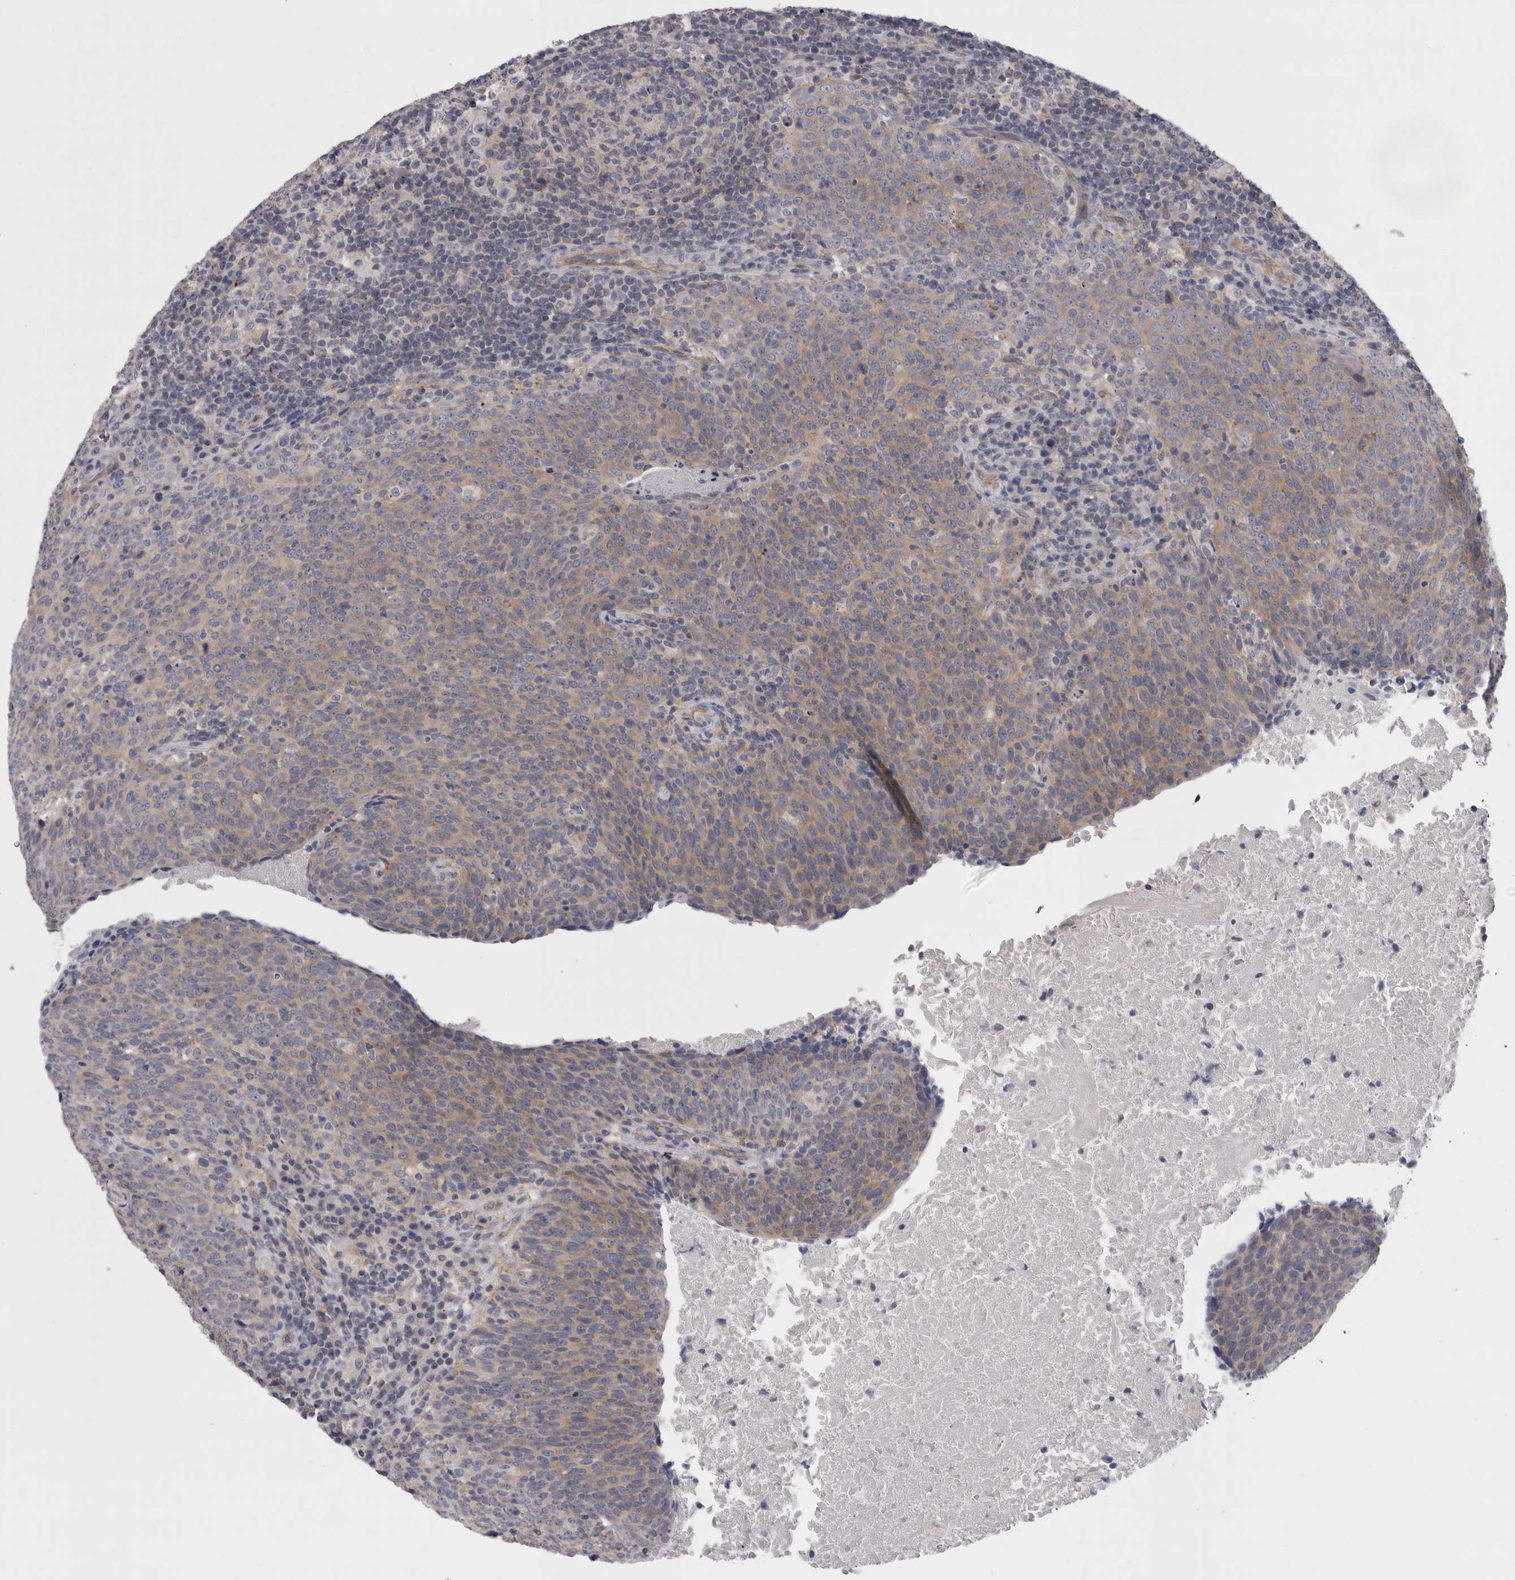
{"staining": {"intensity": "weak", "quantity": "25%-75%", "location": "cytoplasmic/membranous"}, "tissue": "head and neck cancer", "cell_type": "Tumor cells", "image_type": "cancer", "snomed": [{"axis": "morphology", "description": "Squamous cell carcinoma, NOS"}, {"axis": "morphology", "description": "Squamous cell carcinoma, metastatic, NOS"}, {"axis": "topography", "description": "Lymph node"}, {"axis": "topography", "description": "Head-Neck"}], "caption": "Protein staining shows weak cytoplasmic/membranous staining in approximately 25%-75% of tumor cells in head and neck squamous cell carcinoma. The staining was performed using DAB (3,3'-diaminobenzidine), with brown indicating positive protein expression. Nuclei are stained blue with hematoxylin.", "gene": "LYZL6", "patient": {"sex": "male", "age": 62}}